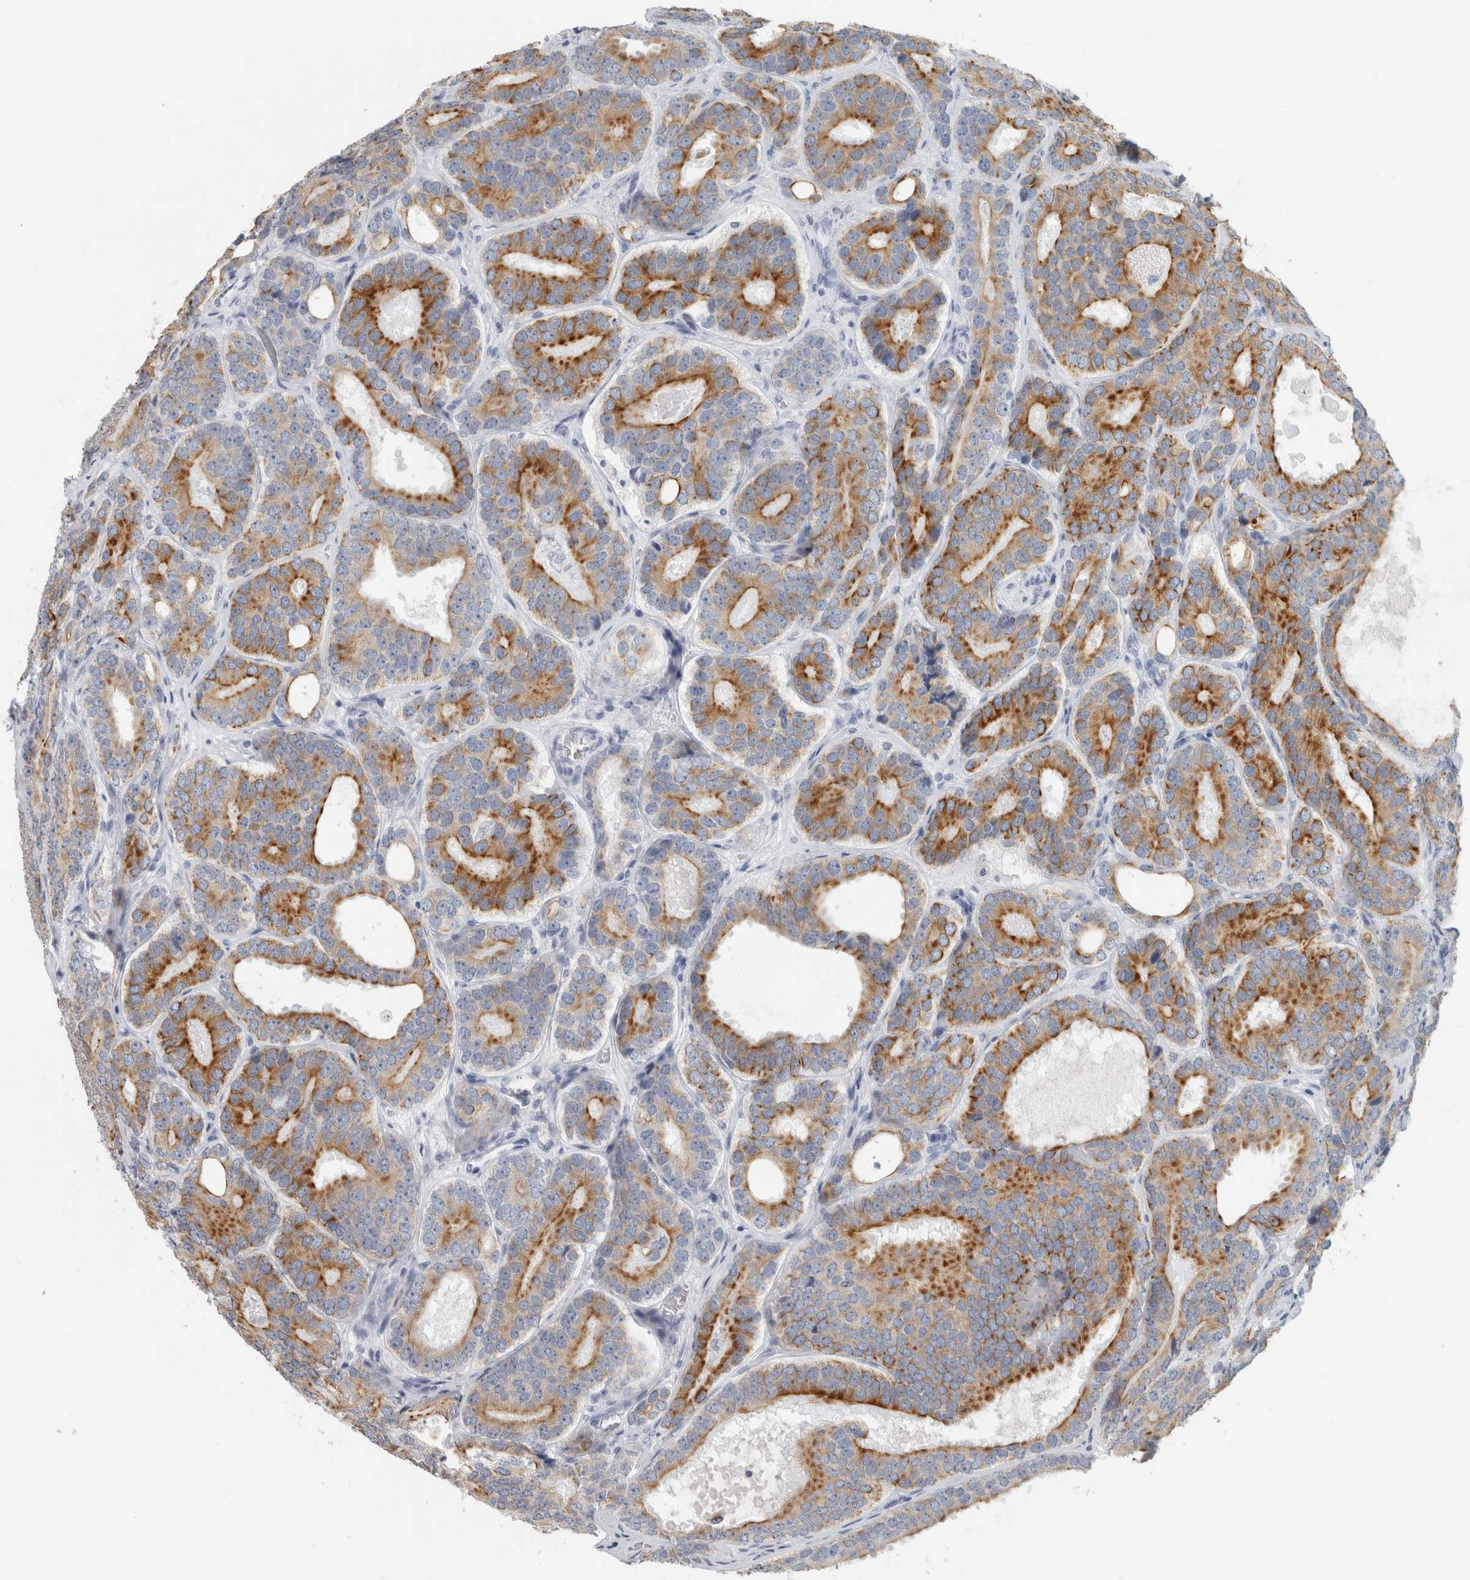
{"staining": {"intensity": "strong", "quantity": ">75%", "location": "cytoplasmic/membranous"}, "tissue": "prostate cancer", "cell_type": "Tumor cells", "image_type": "cancer", "snomed": [{"axis": "morphology", "description": "Adenocarcinoma, High grade"}, {"axis": "topography", "description": "Prostate"}], "caption": "Prostate cancer stained with immunohistochemistry reveals strong cytoplasmic/membranous expression in about >75% of tumor cells.", "gene": "SLC28A3", "patient": {"sex": "male", "age": 56}}